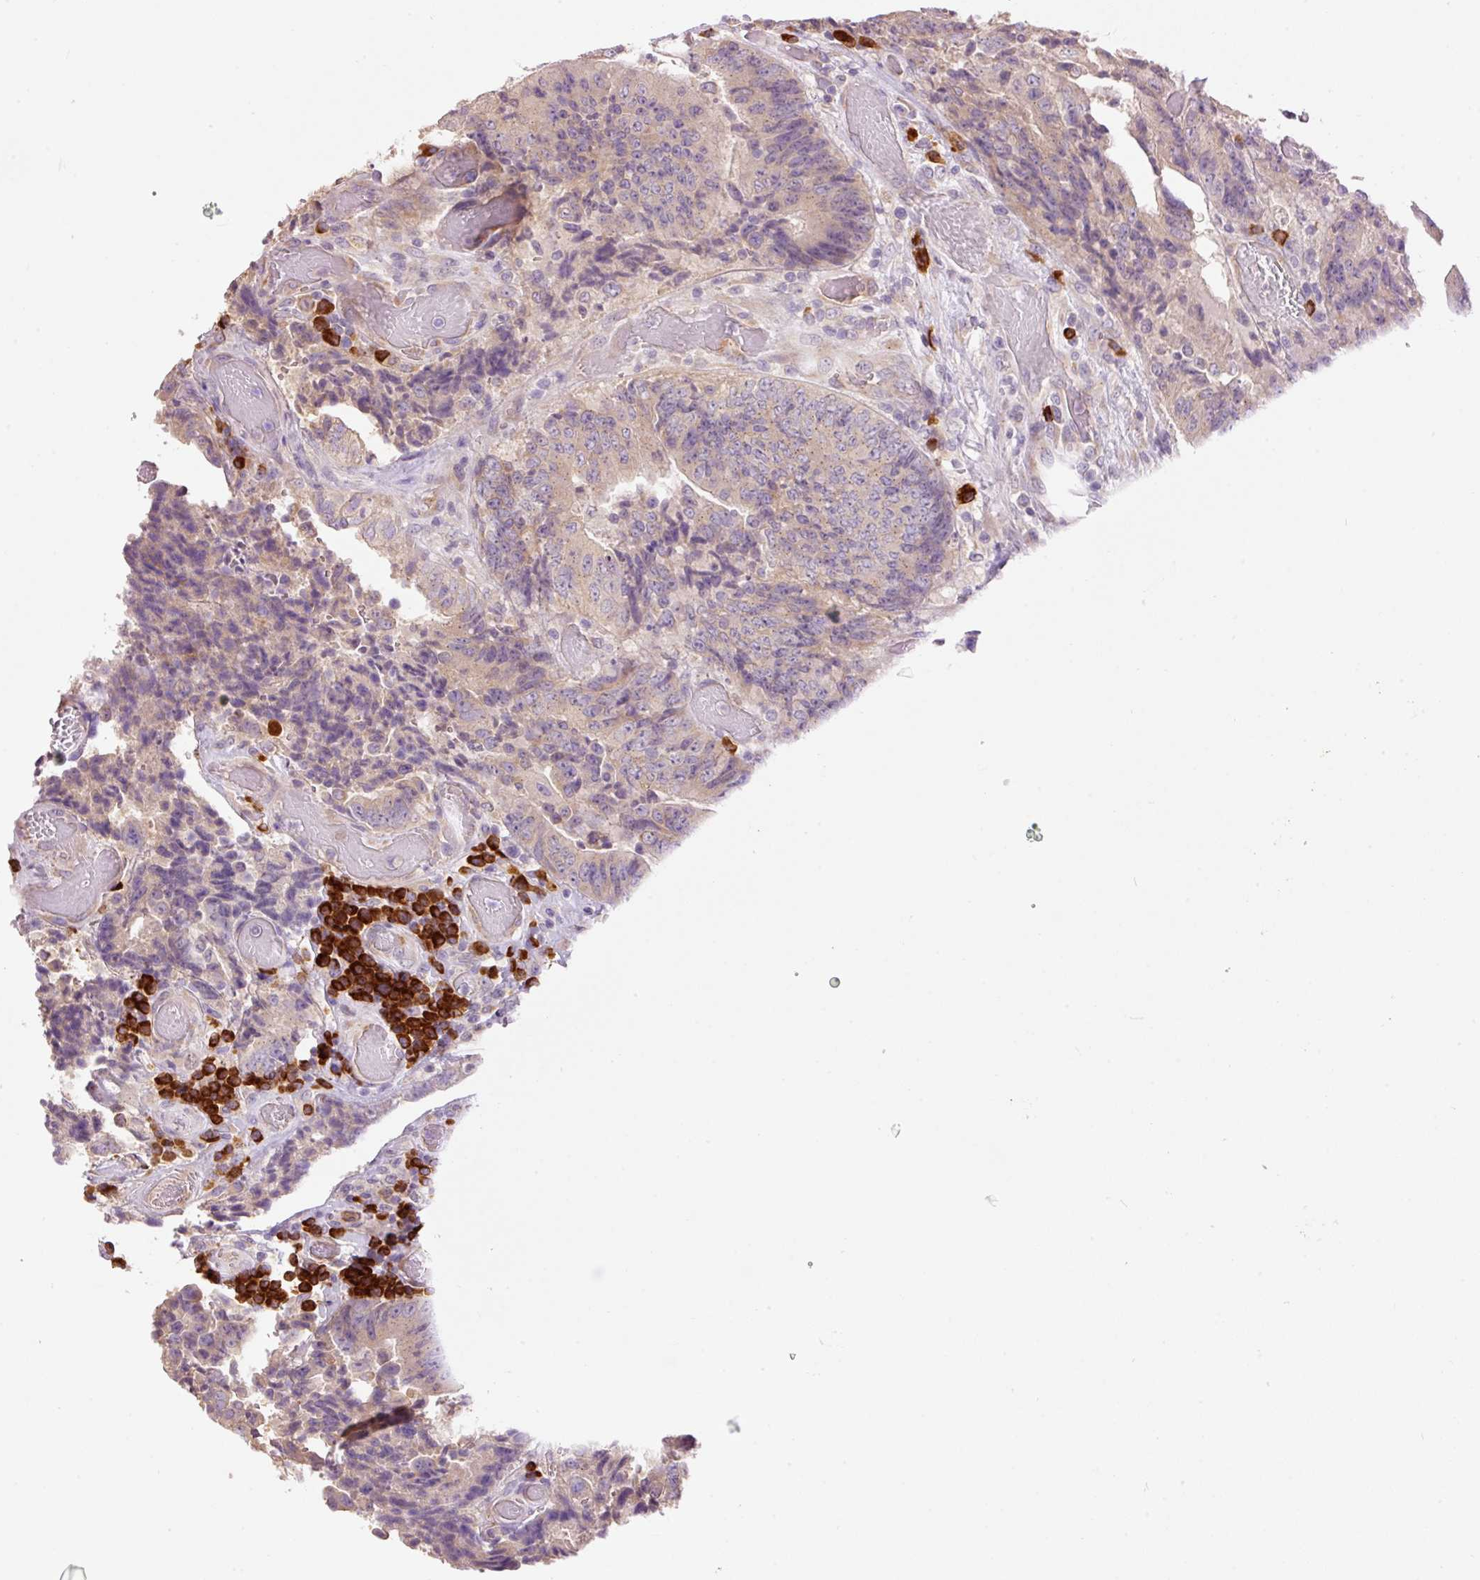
{"staining": {"intensity": "weak", "quantity": ">75%", "location": "cytoplasmic/membranous"}, "tissue": "colorectal cancer", "cell_type": "Tumor cells", "image_type": "cancer", "snomed": [{"axis": "morphology", "description": "Adenocarcinoma, NOS"}, {"axis": "topography", "description": "Rectum"}], "caption": "Immunohistochemical staining of colorectal cancer (adenocarcinoma) displays low levels of weak cytoplasmic/membranous expression in approximately >75% of tumor cells.", "gene": "PNPLA5", "patient": {"sex": "male", "age": 72}}